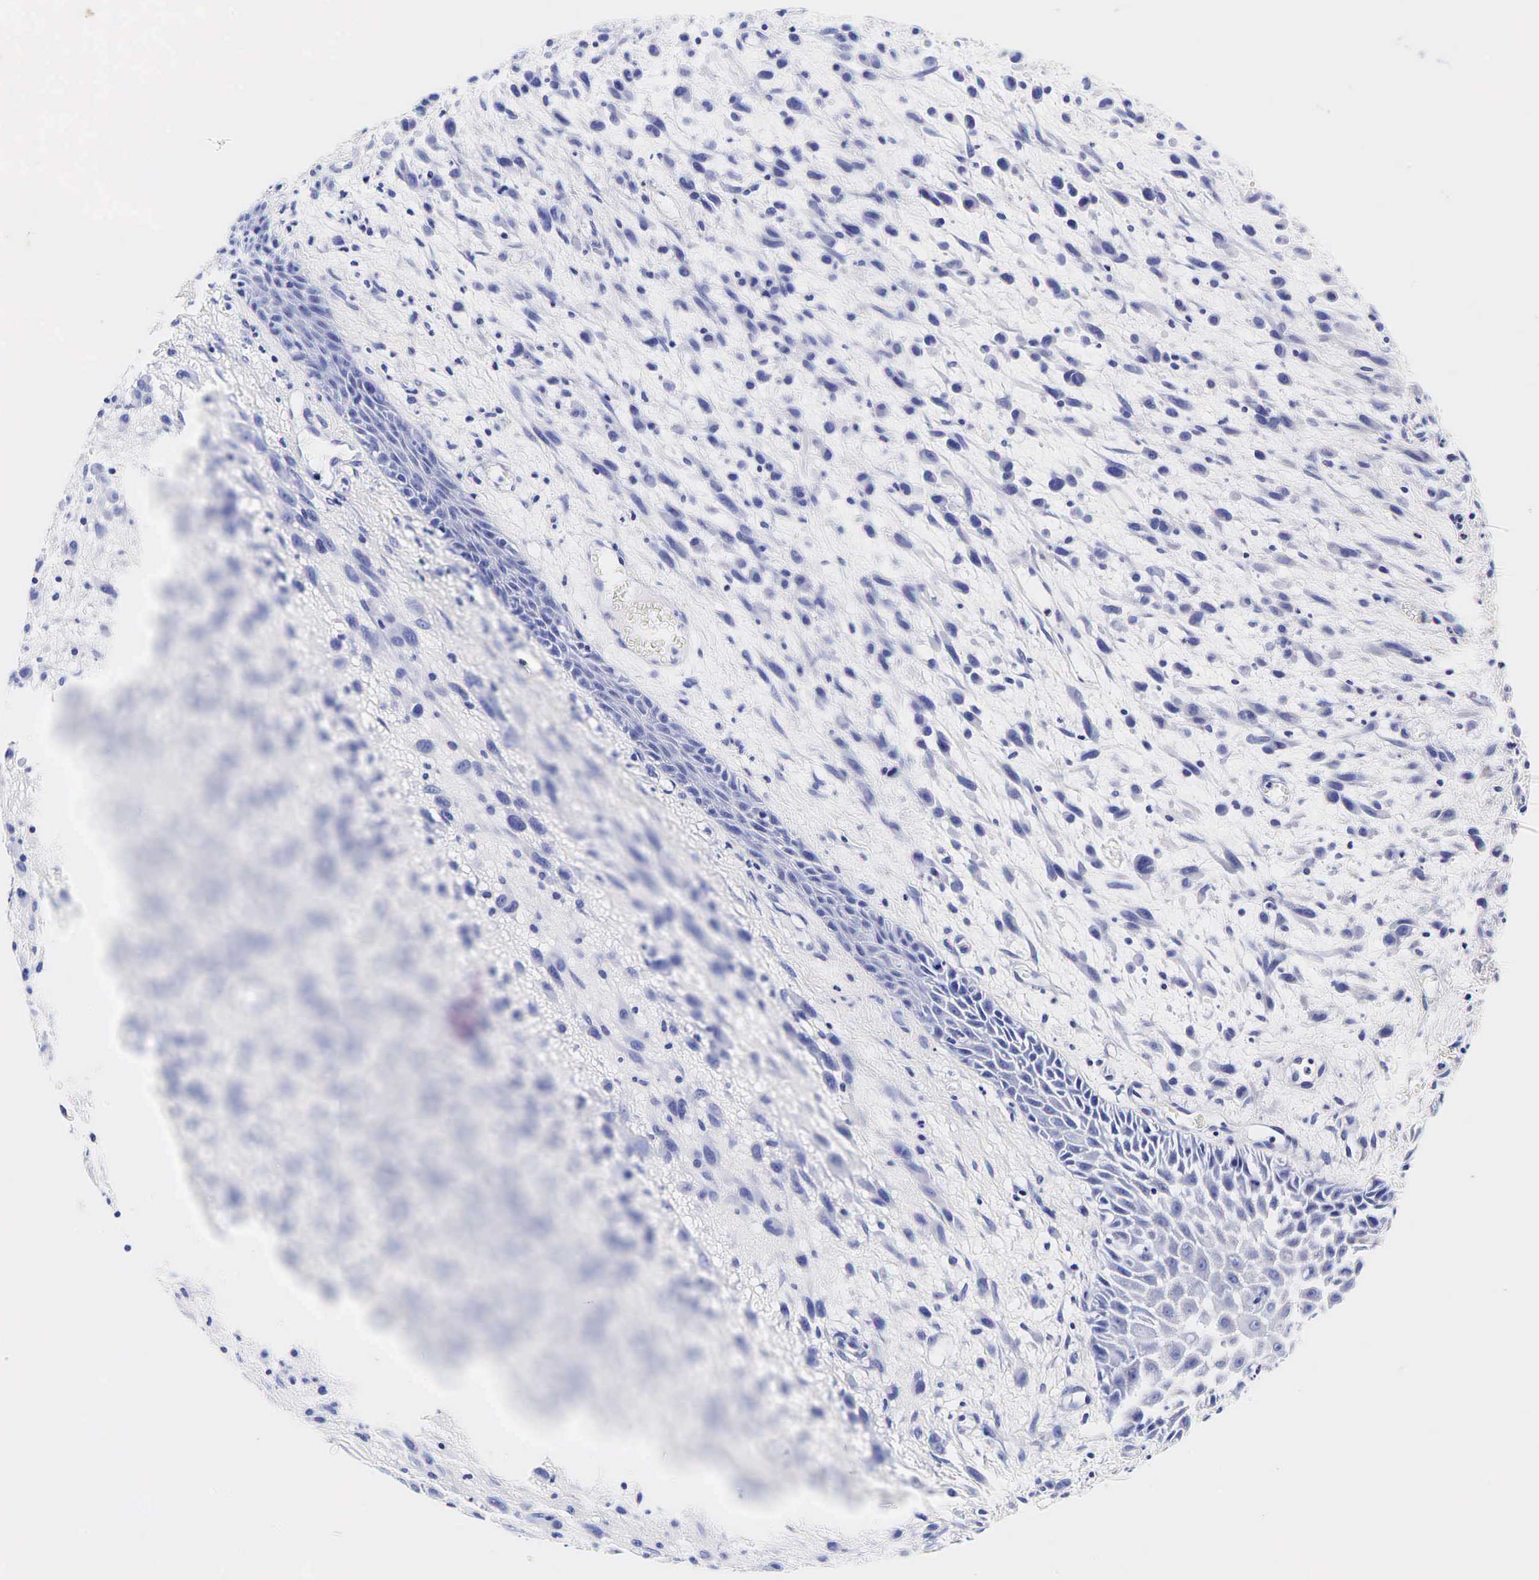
{"staining": {"intensity": "negative", "quantity": "none", "location": "none"}, "tissue": "melanoma", "cell_type": "Tumor cells", "image_type": "cancer", "snomed": [{"axis": "morphology", "description": "Malignant melanoma, NOS"}, {"axis": "topography", "description": "Skin"}], "caption": "DAB (3,3'-diaminobenzidine) immunohistochemical staining of human malignant melanoma displays no significant positivity in tumor cells.", "gene": "GCG", "patient": {"sex": "male", "age": 51}}